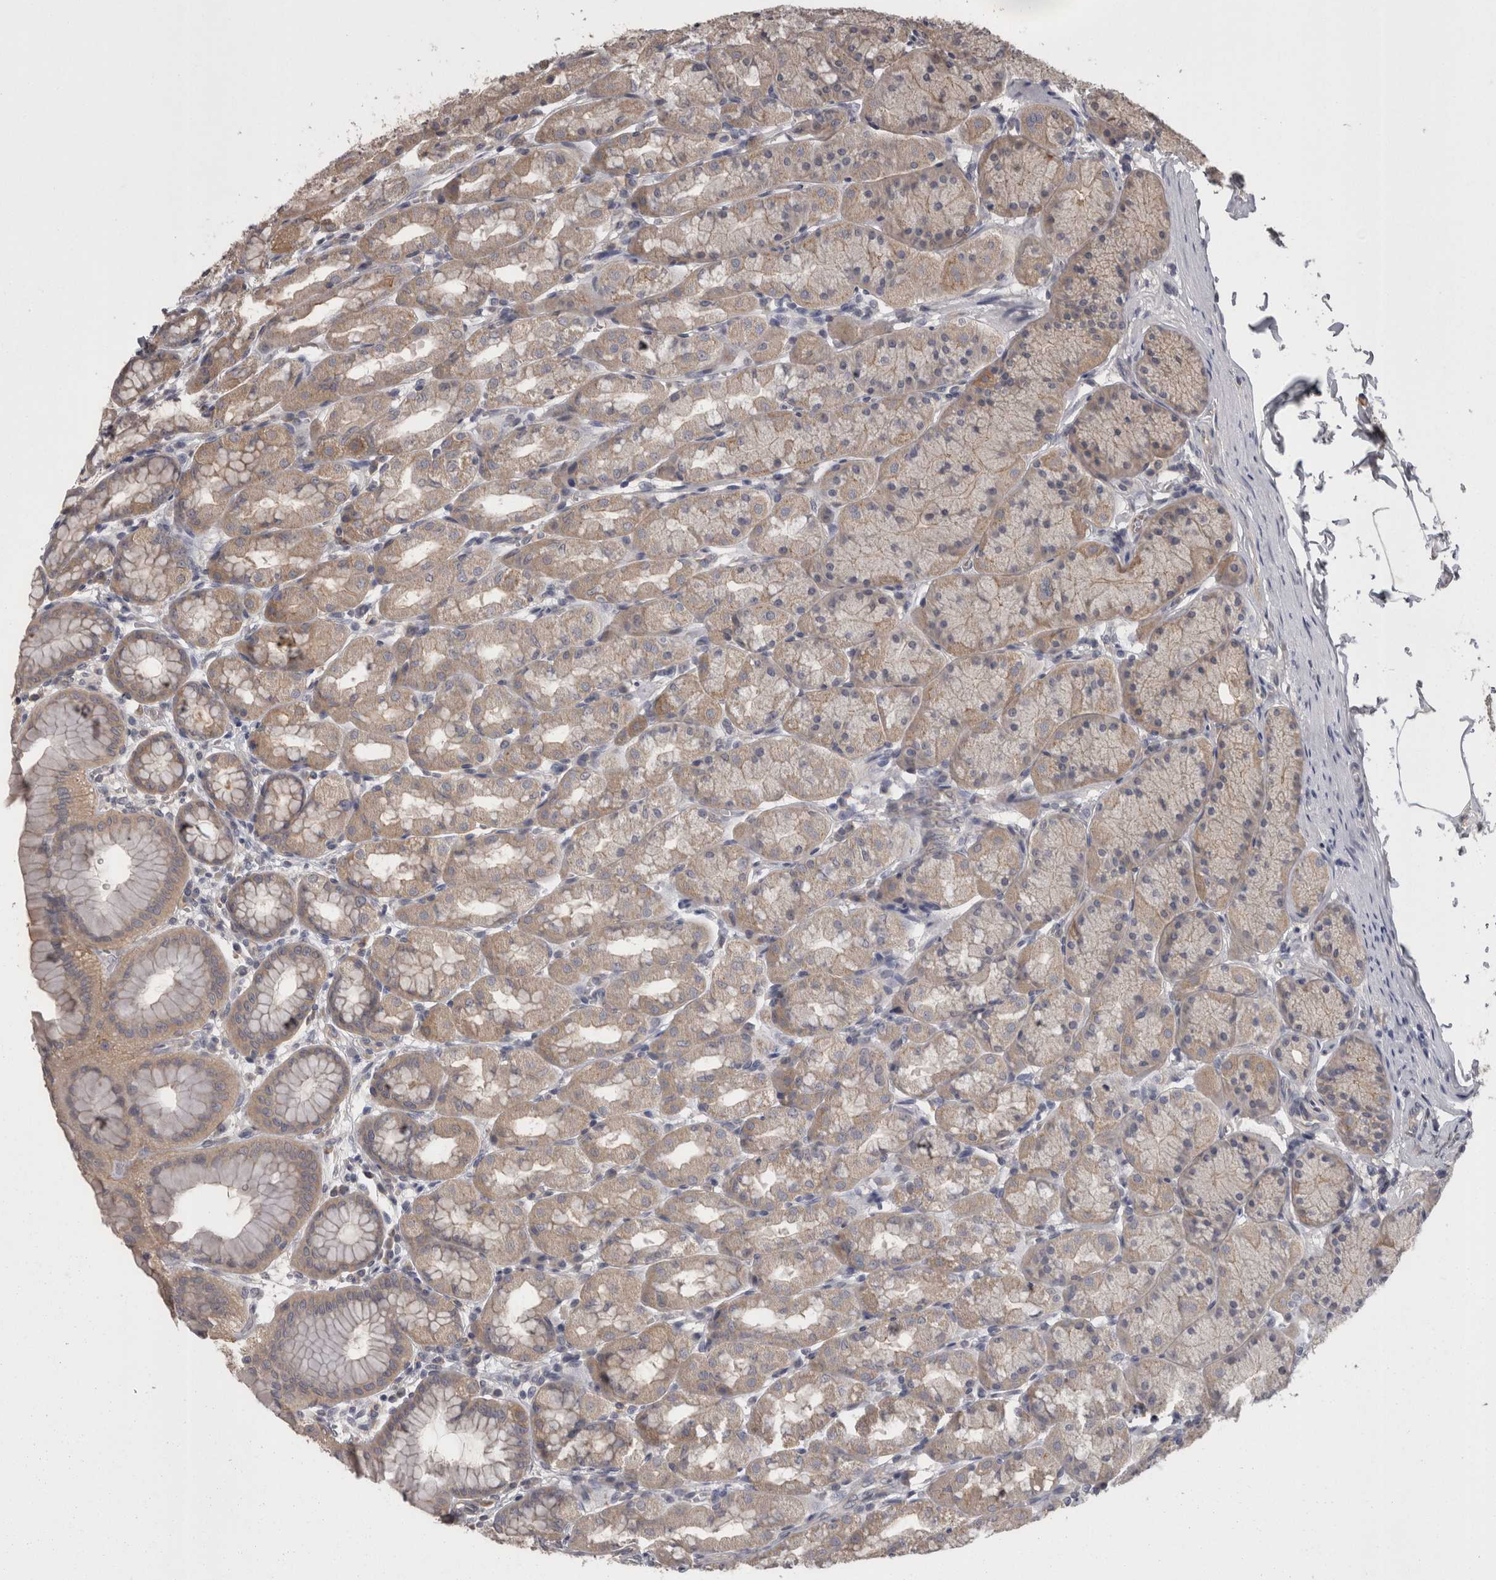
{"staining": {"intensity": "moderate", "quantity": ">75%", "location": "cytoplasmic/membranous"}, "tissue": "stomach", "cell_type": "Glandular cells", "image_type": "normal", "snomed": [{"axis": "morphology", "description": "Normal tissue, NOS"}, {"axis": "topography", "description": "Stomach"}], "caption": "Immunohistochemistry micrograph of unremarkable stomach: human stomach stained using immunohistochemistry (IHC) reveals medium levels of moderate protein expression localized specifically in the cytoplasmic/membranous of glandular cells, appearing as a cytoplasmic/membranous brown color.", "gene": "PON3", "patient": {"sex": "male", "age": 42}}